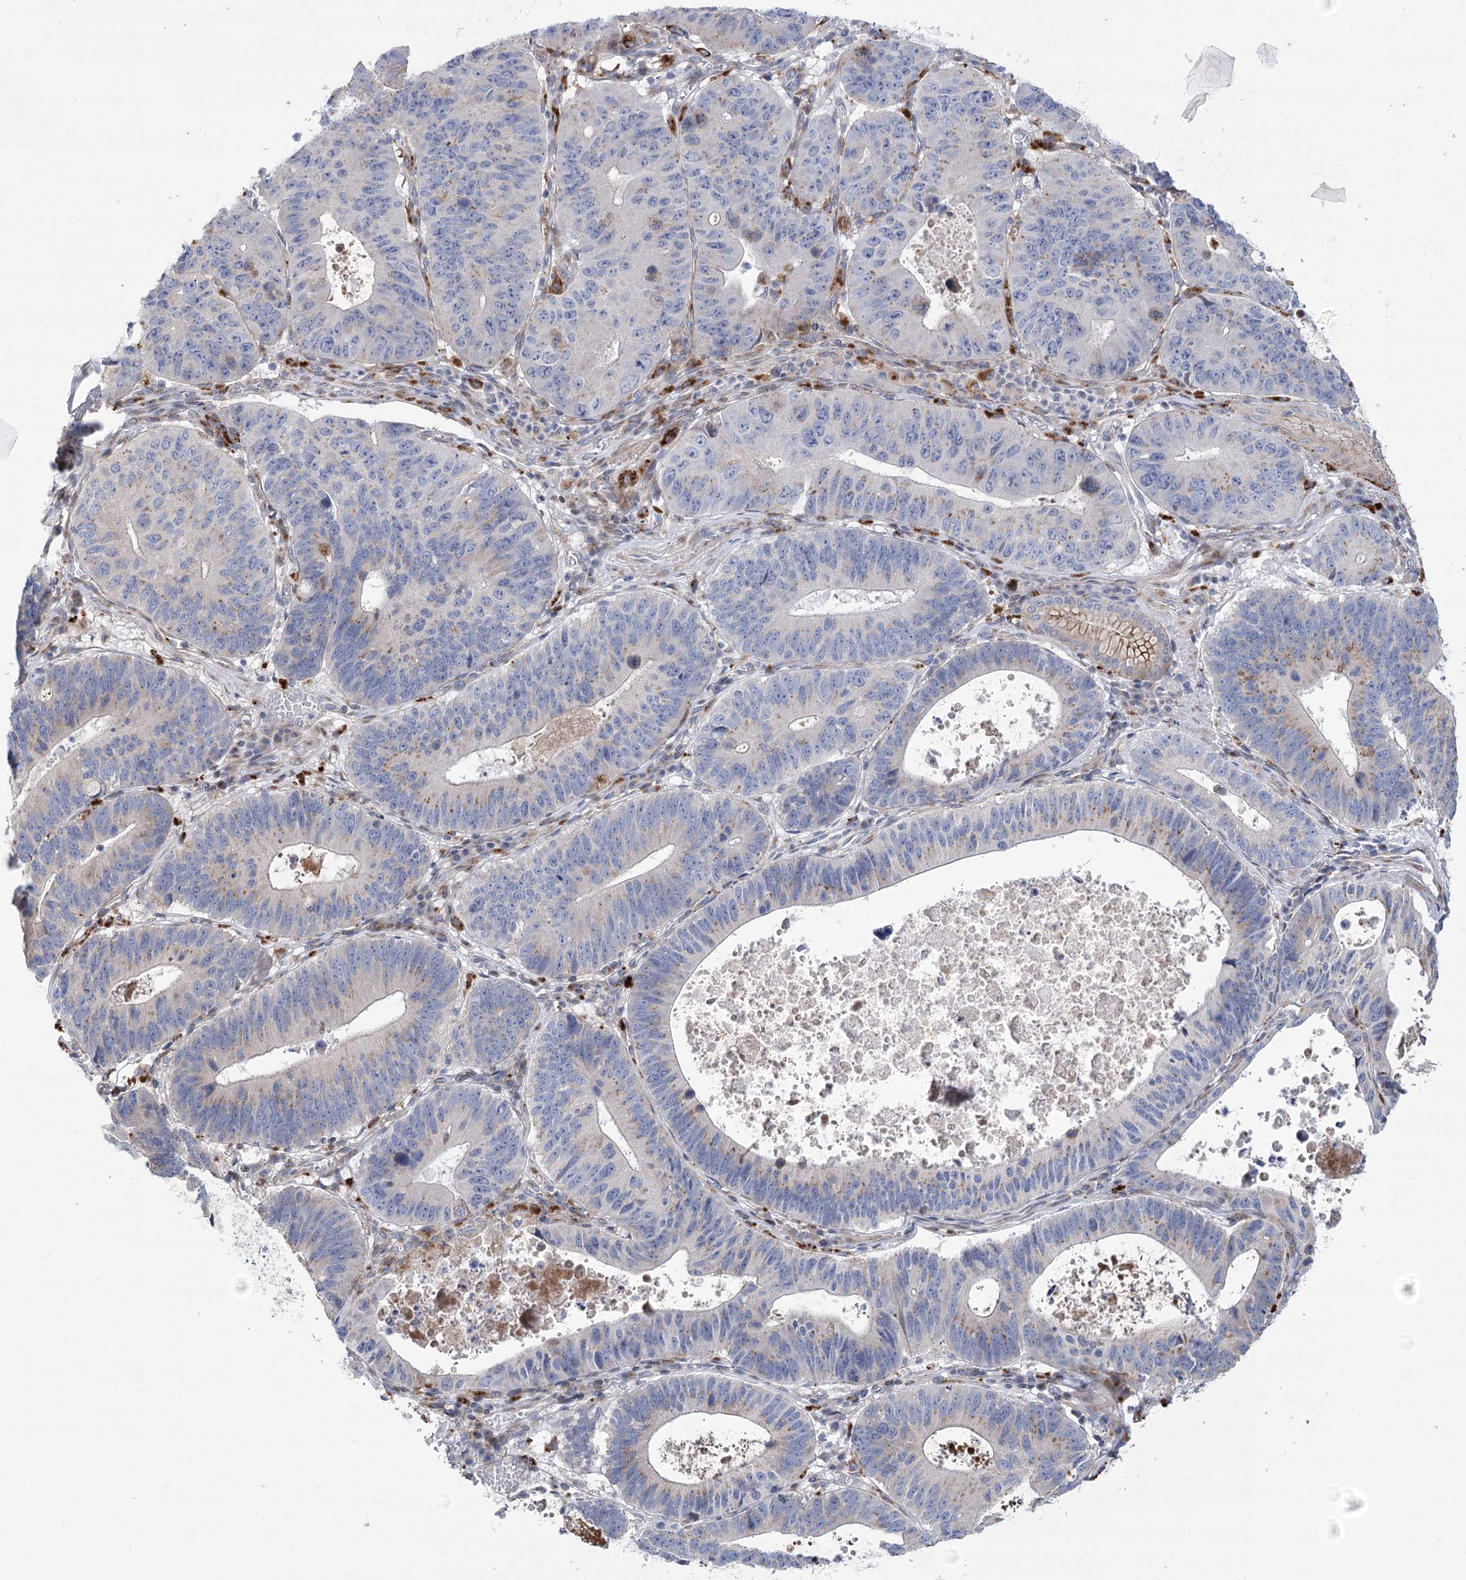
{"staining": {"intensity": "weak", "quantity": "<25%", "location": "cytoplasmic/membranous"}, "tissue": "stomach cancer", "cell_type": "Tumor cells", "image_type": "cancer", "snomed": [{"axis": "morphology", "description": "Adenocarcinoma, NOS"}, {"axis": "topography", "description": "Stomach"}], "caption": "Adenocarcinoma (stomach) was stained to show a protein in brown. There is no significant staining in tumor cells.", "gene": "NME7", "patient": {"sex": "male", "age": 59}}